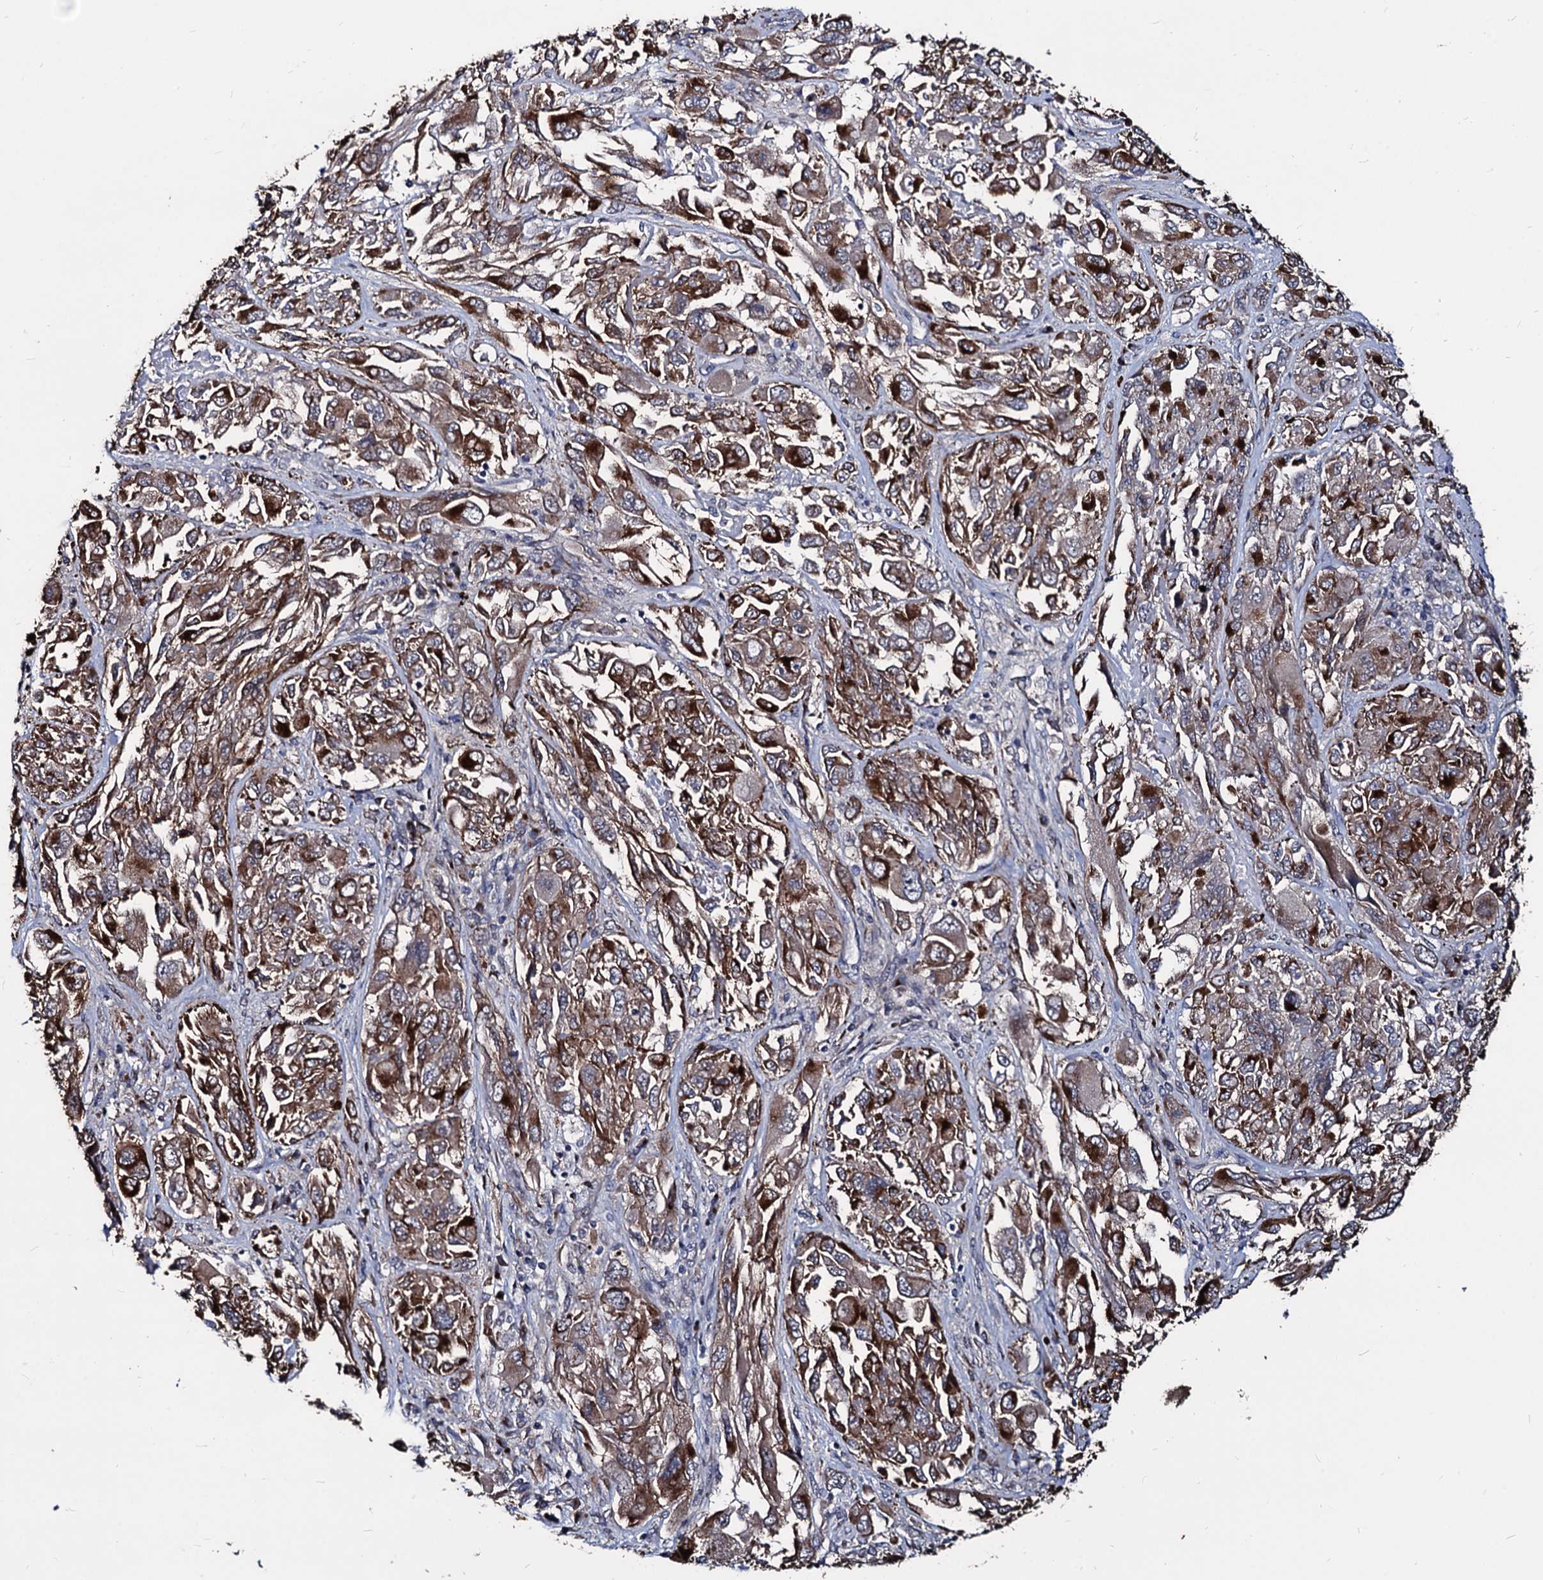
{"staining": {"intensity": "moderate", "quantity": ">75%", "location": "cytoplasmic/membranous"}, "tissue": "melanoma", "cell_type": "Tumor cells", "image_type": "cancer", "snomed": [{"axis": "morphology", "description": "Malignant melanoma, NOS"}, {"axis": "topography", "description": "Skin"}], "caption": "DAB immunohistochemical staining of melanoma reveals moderate cytoplasmic/membranous protein positivity in approximately >75% of tumor cells. The staining was performed using DAB (3,3'-diaminobenzidine), with brown indicating positive protein expression. Nuclei are stained blue with hematoxylin.", "gene": "SMAGP", "patient": {"sex": "female", "age": 91}}